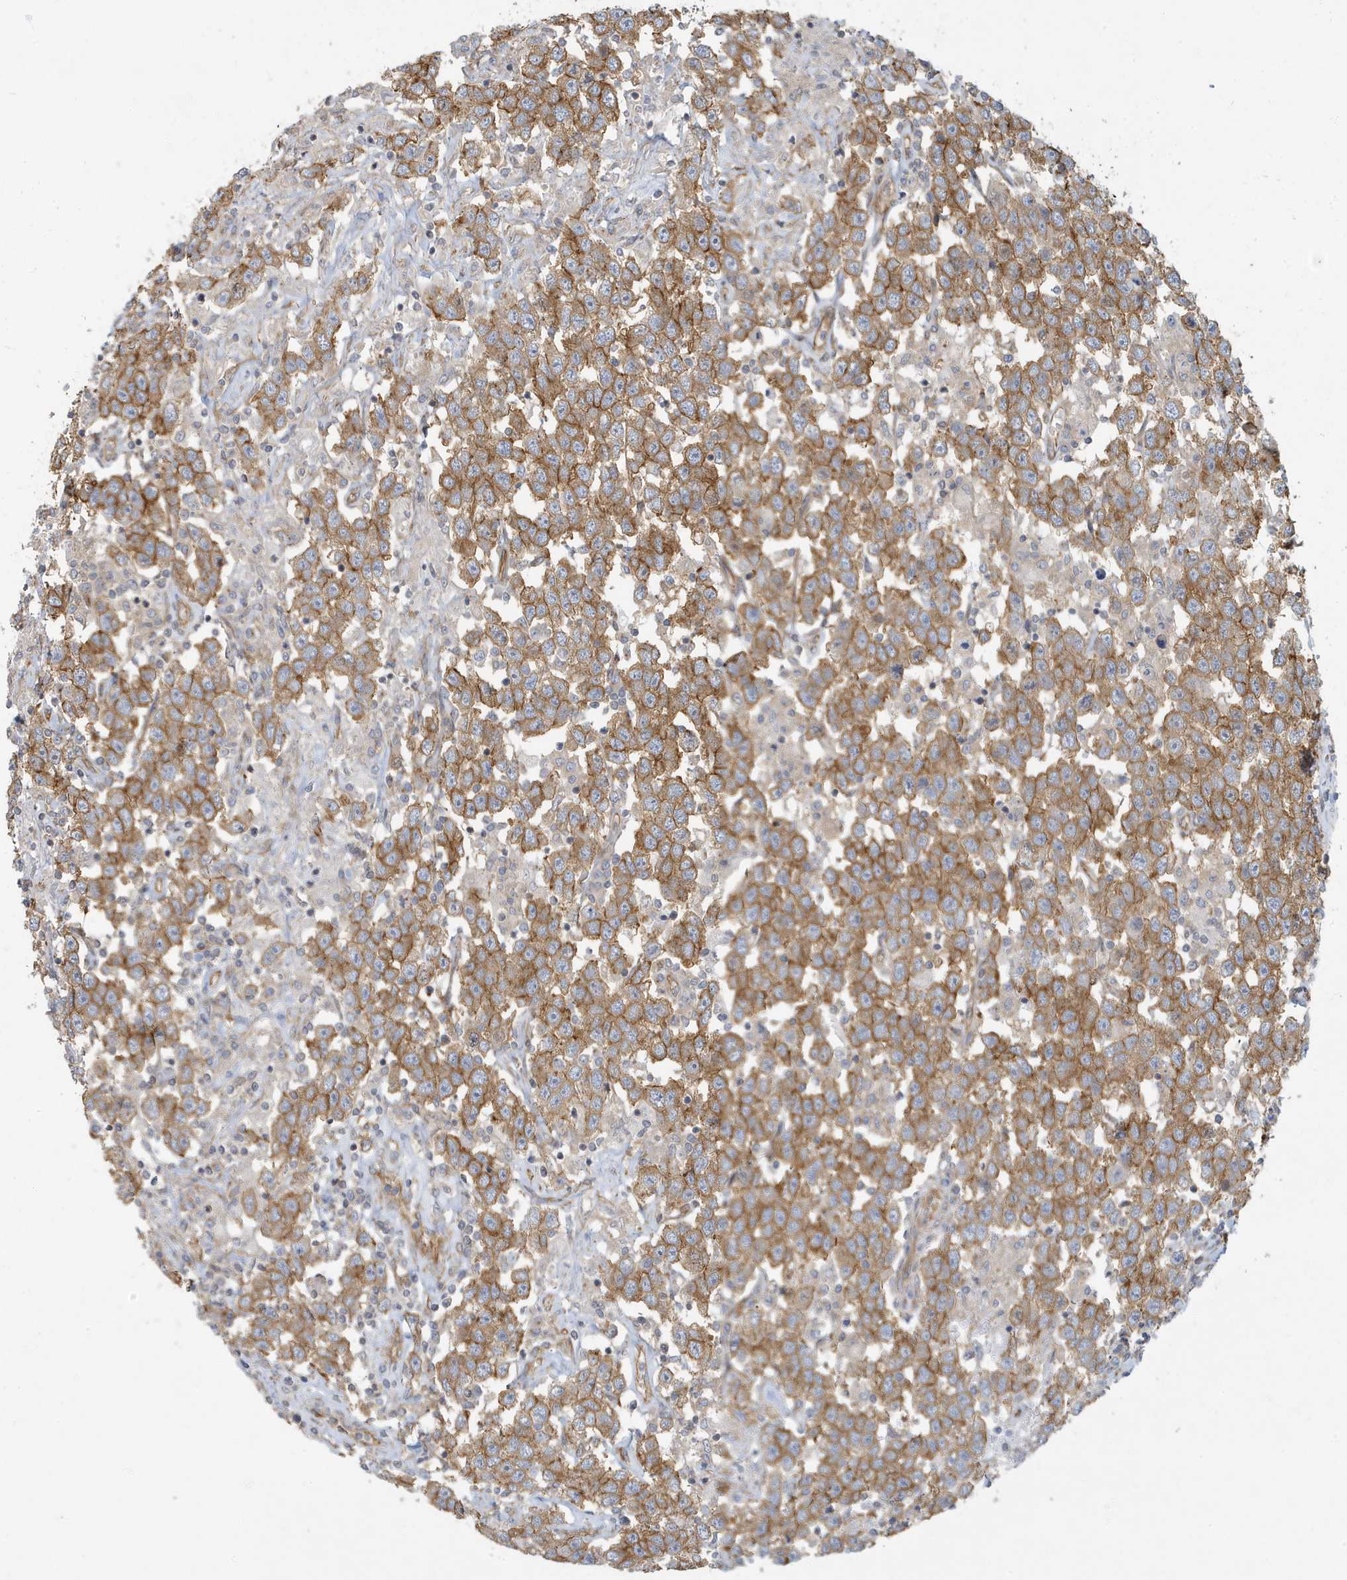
{"staining": {"intensity": "moderate", "quantity": ">75%", "location": "cytoplasmic/membranous"}, "tissue": "testis cancer", "cell_type": "Tumor cells", "image_type": "cancer", "snomed": [{"axis": "morphology", "description": "Seminoma, NOS"}, {"axis": "topography", "description": "Testis"}], "caption": "A brown stain shows moderate cytoplasmic/membranous staining of a protein in testis cancer tumor cells.", "gene": "ATP23", "patient": {"sex": "male", "age": 41}}